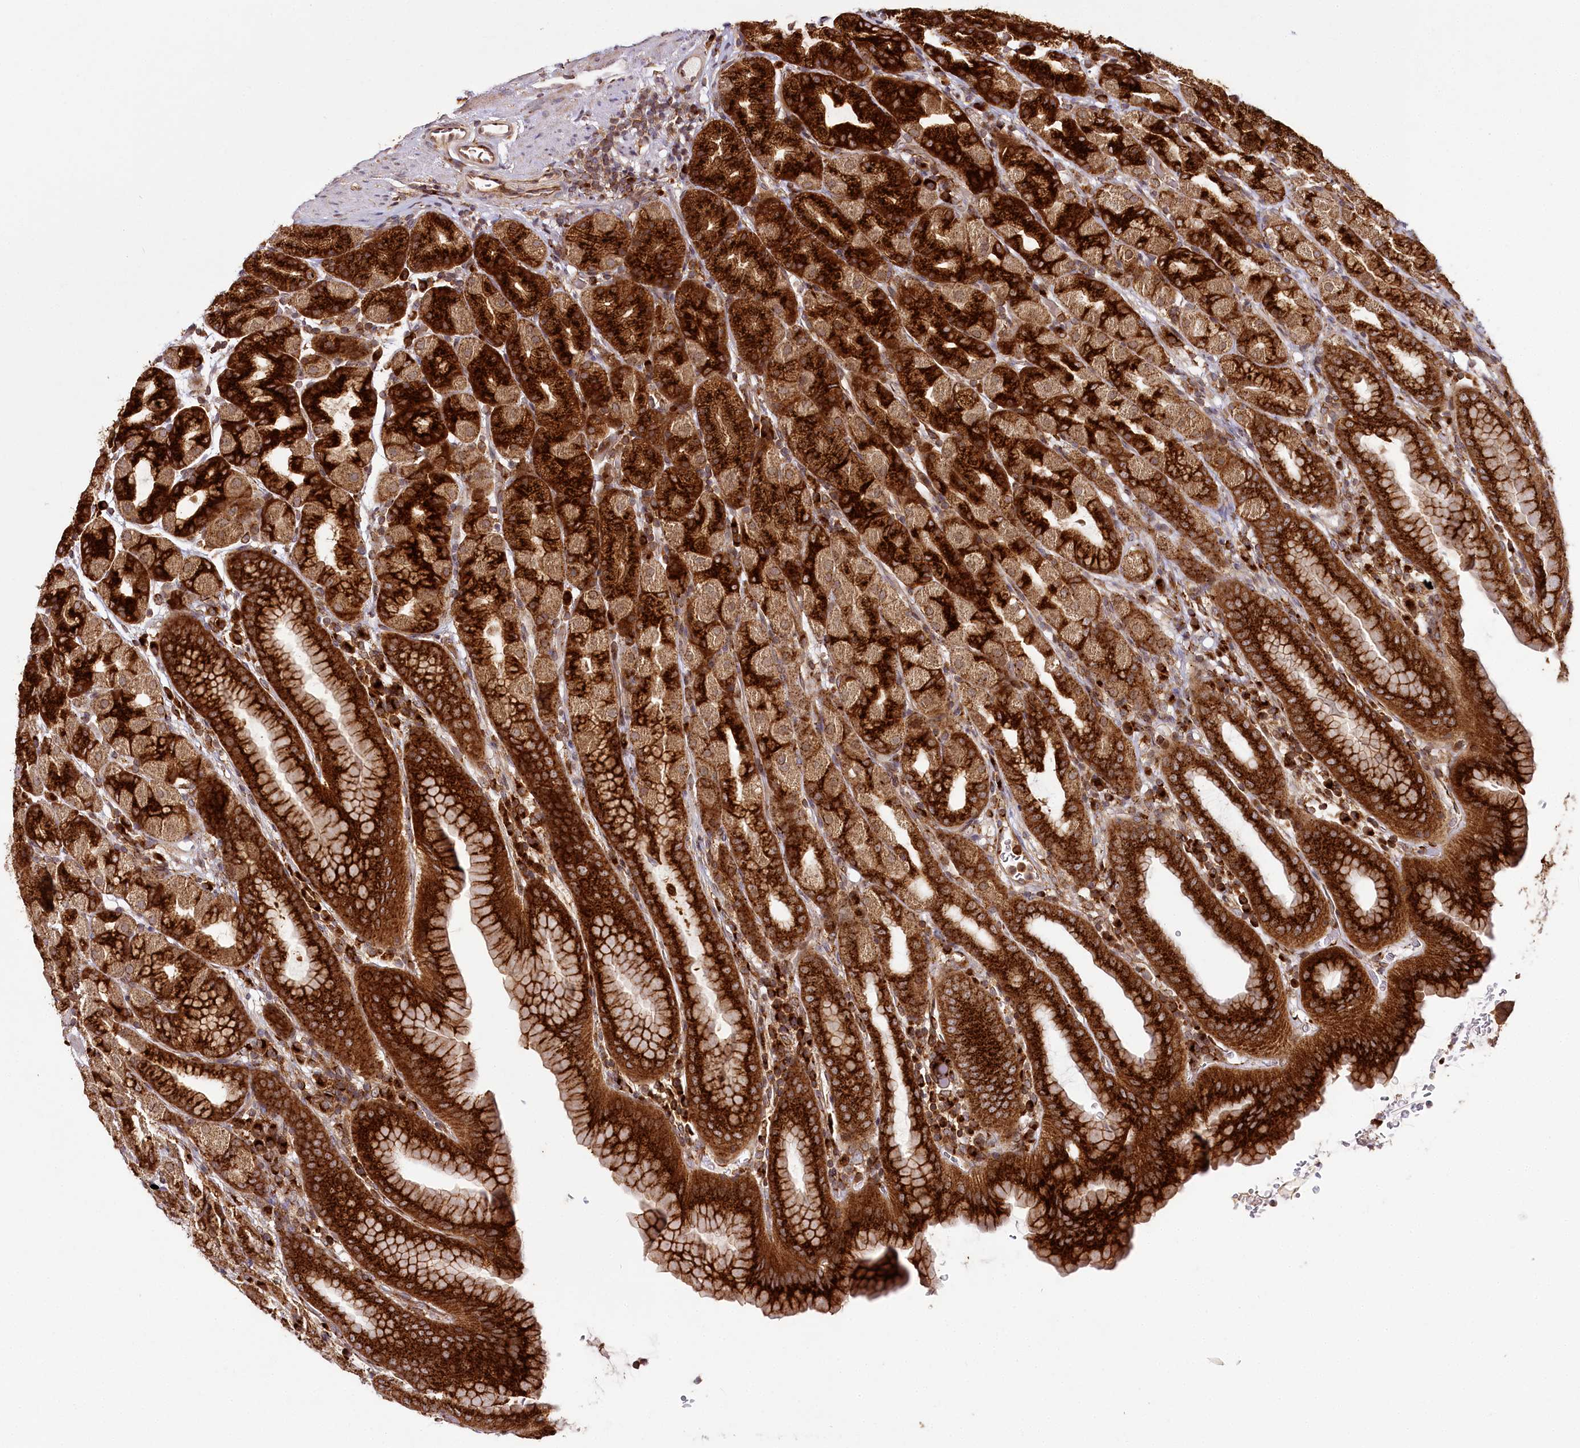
{"staining": {"intensity": "strong", "quantity": ">75%", "location": "cytoplasmic/membranous"}, "tissue": "stomach", "cell_type": "Glandular cells", "image_type": "normal", "snomed": [{"axis": "morphology", "description": "Normal tissue, NOS"}, {"axis": "topography", "description": "Stomach, upper"}], "caption": "Brown immunohistochemical staining in normal human stomach reveals strong cytoplasmic/membranous expression in about >75% of glandular cells. The protein is shown in brown color, while the nuclei are stained blue.", "gene": "COPG1", "patient": {"sex": "male", "age": 68}}